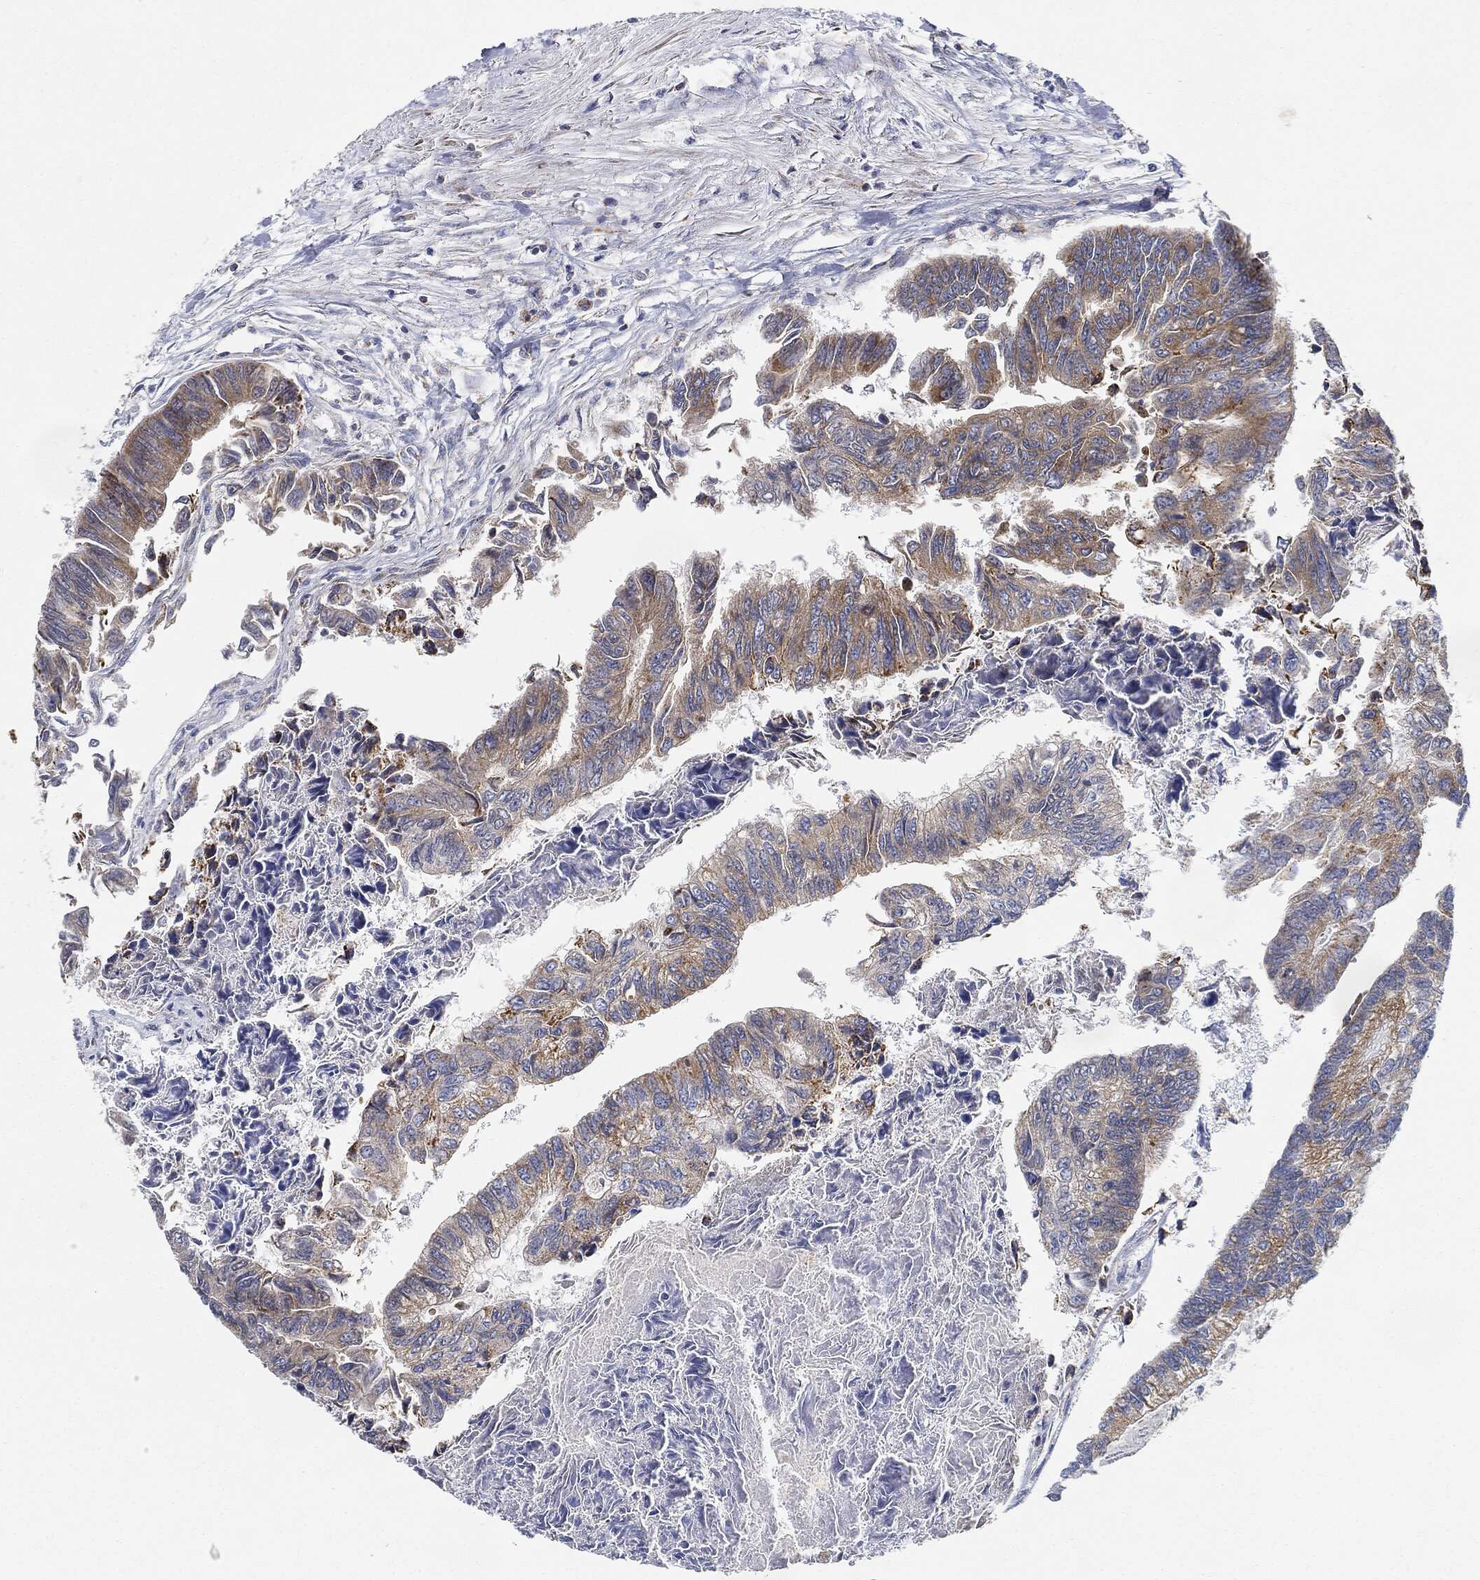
{"staining": {"intensity": "moderate", "quantity": "25%-75%", "location": "cytoplasmic/membranous"}, "tissue": "colorectal cancer", "cell_type": "Tumor cells", "image_type": "cancer", "snomed": [{"axis": "morphology", "description": "Adenocarcinoma, NOS"}, {"axis": "topography", "description": "Colon"}], "caption": "Colorectal cancer (adenocarcinoma) was stained to show a protein in brown. There is medium levels of moderate cytoplasmic/membranous positivity in approximately 25%-75% of tumor cells.", "gene": "CAPN15", "patient": {"sex": "female", "age": 65}}